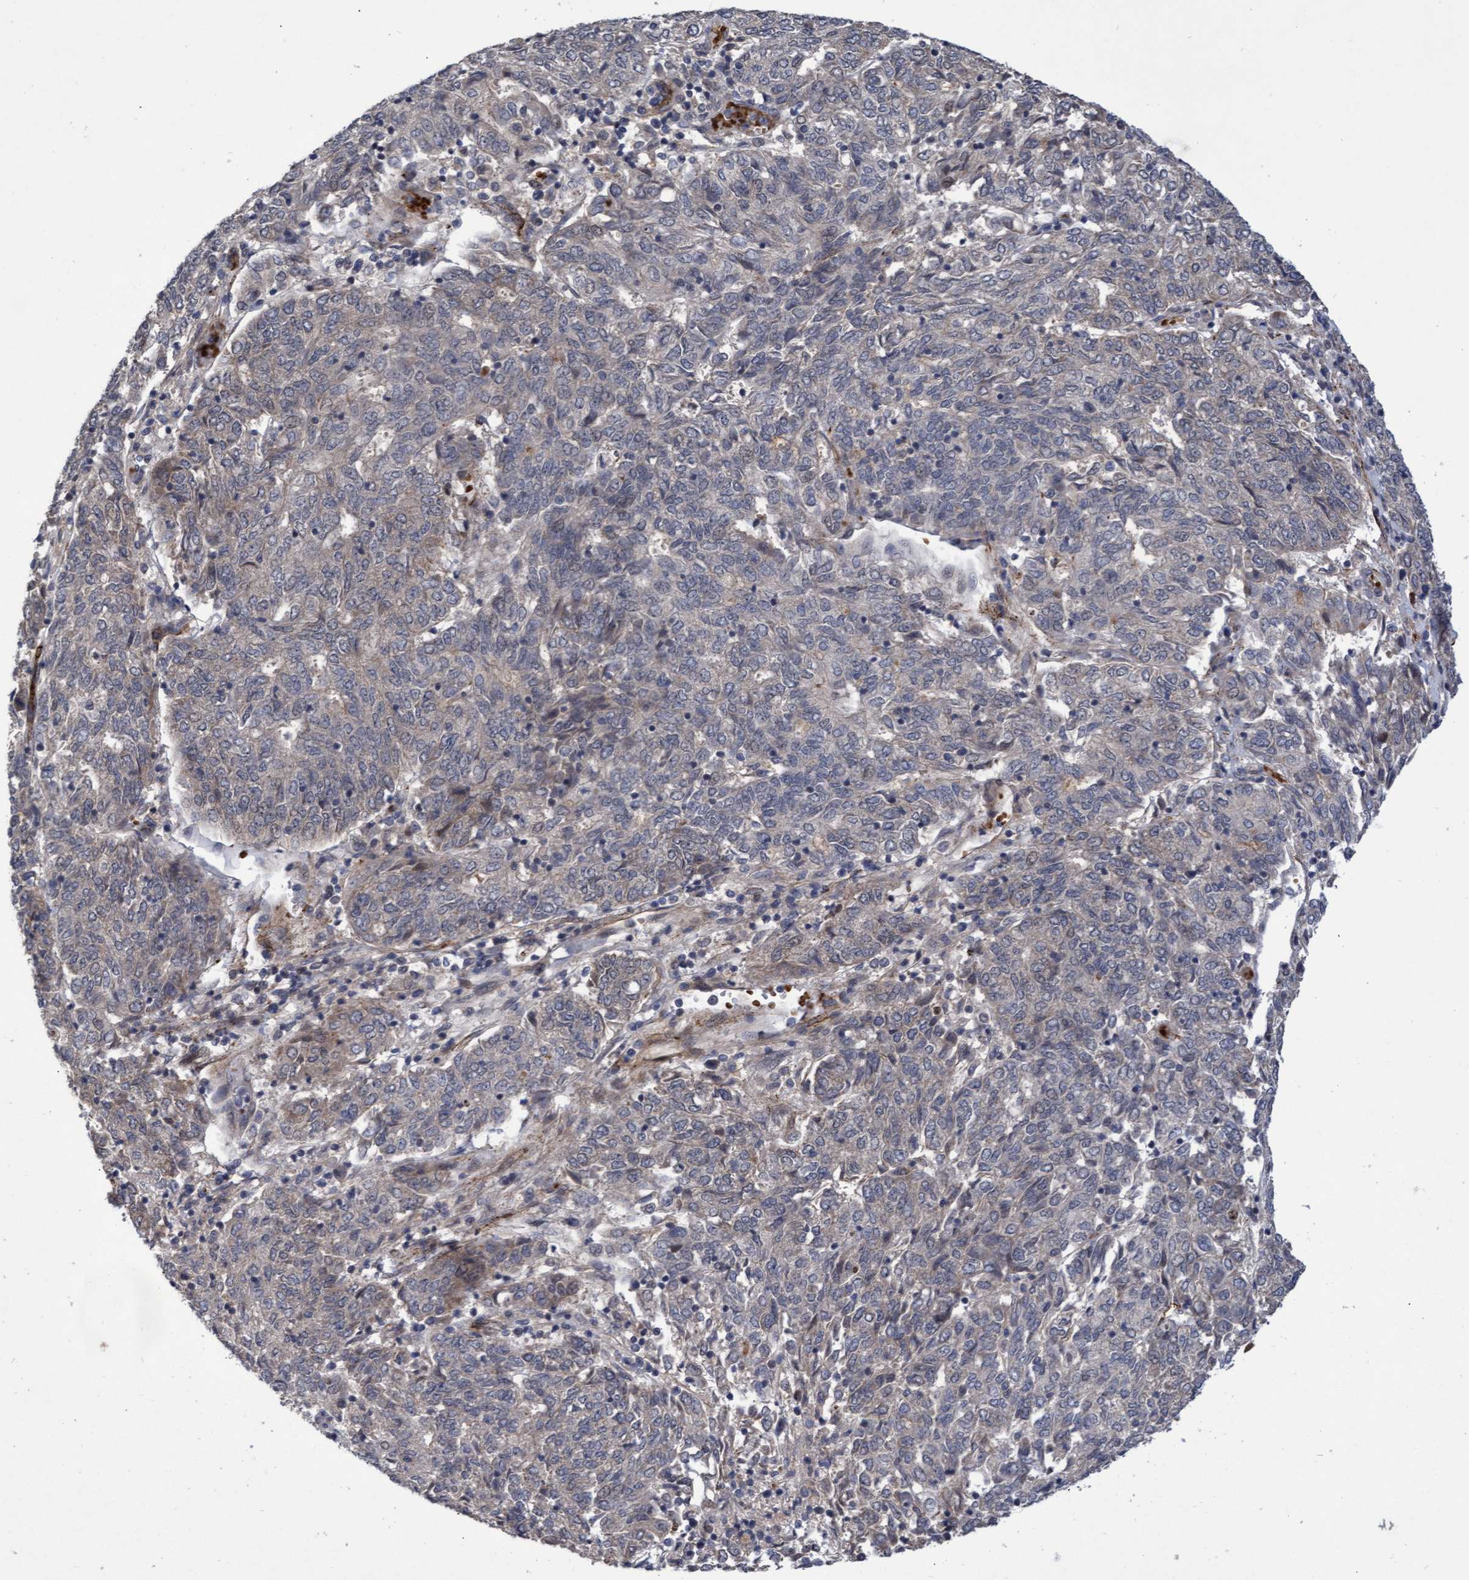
{"staining": {"intensity": "negative", "quantity": "none", "location": "none"}, "tissue": "endometrial cancer", "cell_type": "Tumor cells", "image_type": "cancer", "snomed": [{"axis": "morphology", "description": "Adenocarcinoma, NOS"}, {"axis": "topography", "description": "Endometrium"}], "caption": "Micrograph shows no protein positivity in tumor cells of endometrial cancer (adenocarcinoma) tissue.", "gene": "ZNF750", "patient": {"sex": "female", "age": 80}}